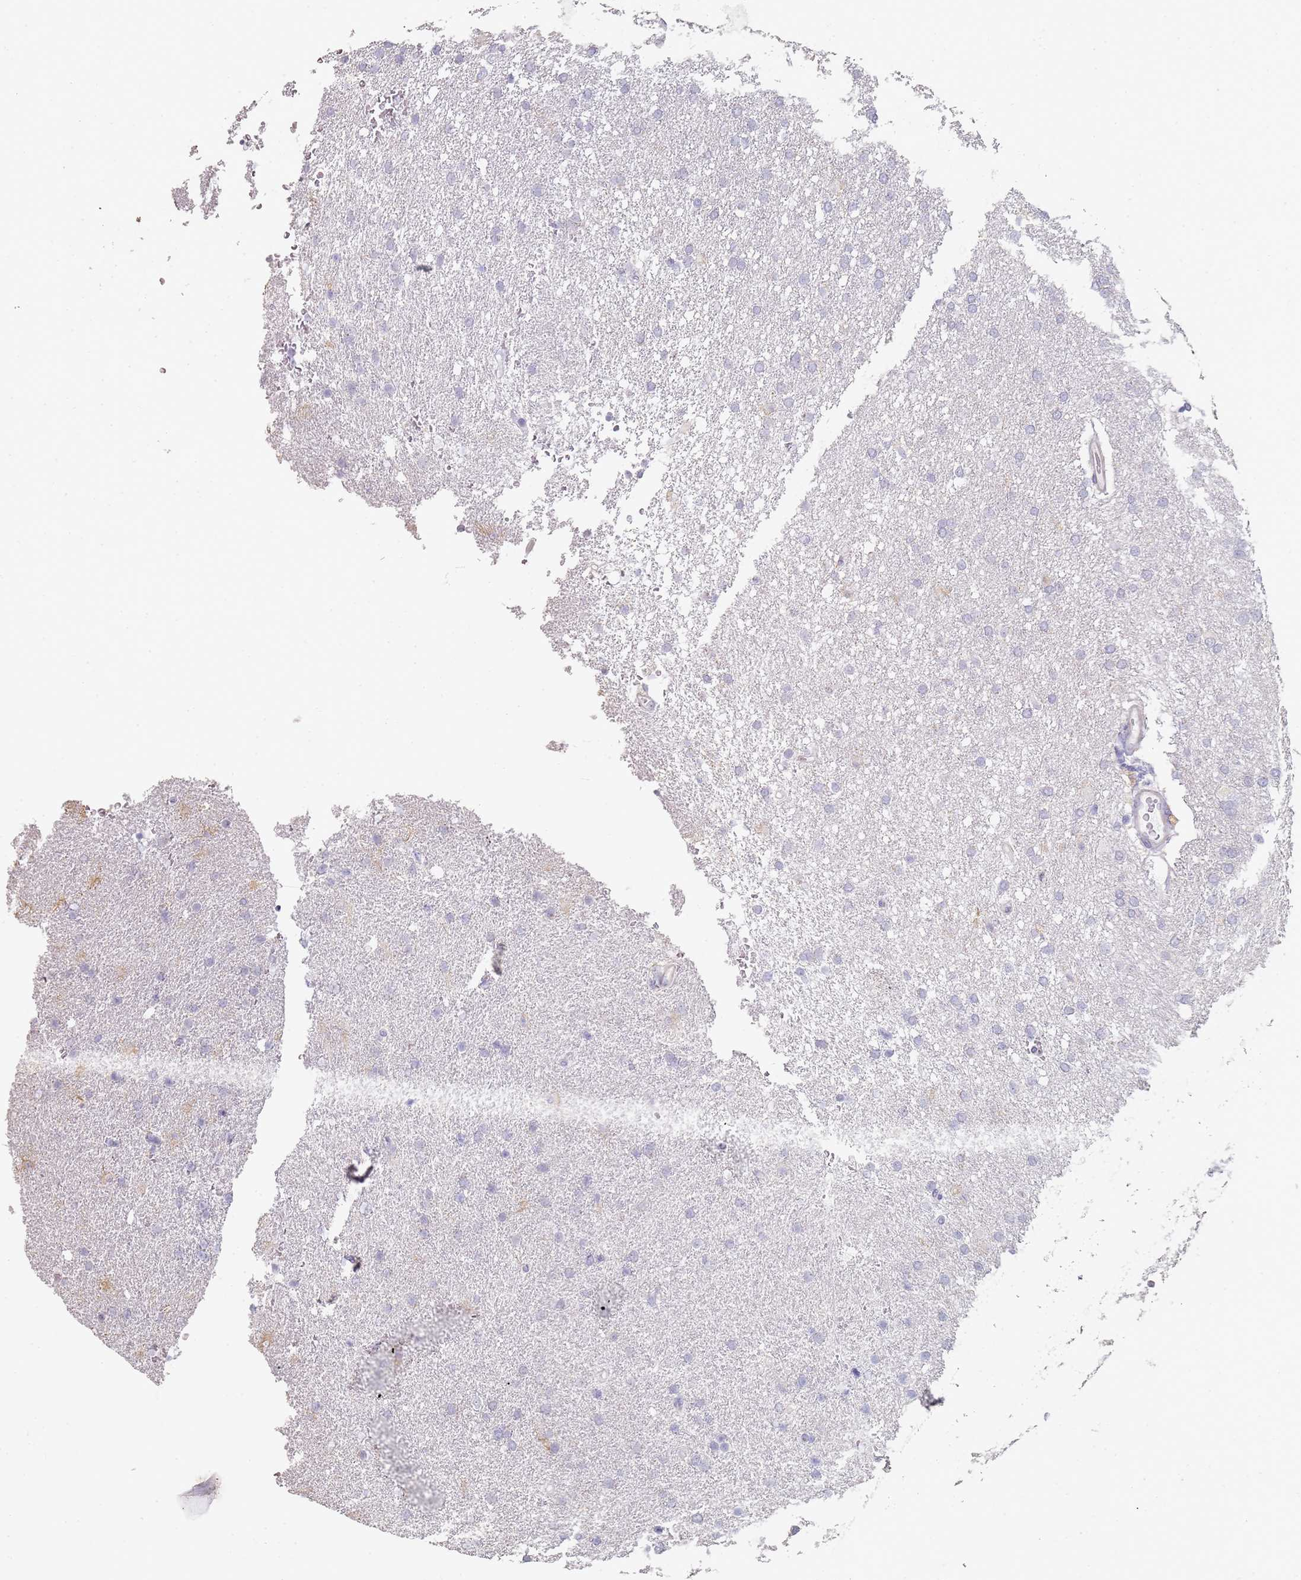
{"staining": {"intensity": "negative", "quantity": "none", "location": "none"}, "tissue": "glioma", "cell_type": "Tumor cells", "image_type": "cancer", "snomed": [{"axis": "morphology", "description": "Glioma, malignant, High grade"}, {"axis": "topography", "description": "Brain"}], "caption": "There is no significant positivity in tumor cells of high-grade glioma (malignant). (Immunohistochemistry (ihc), brightfield microscopy, high magnification).", "gene": "DNAH11", "patient": {"sex": "male", "age": 72}}